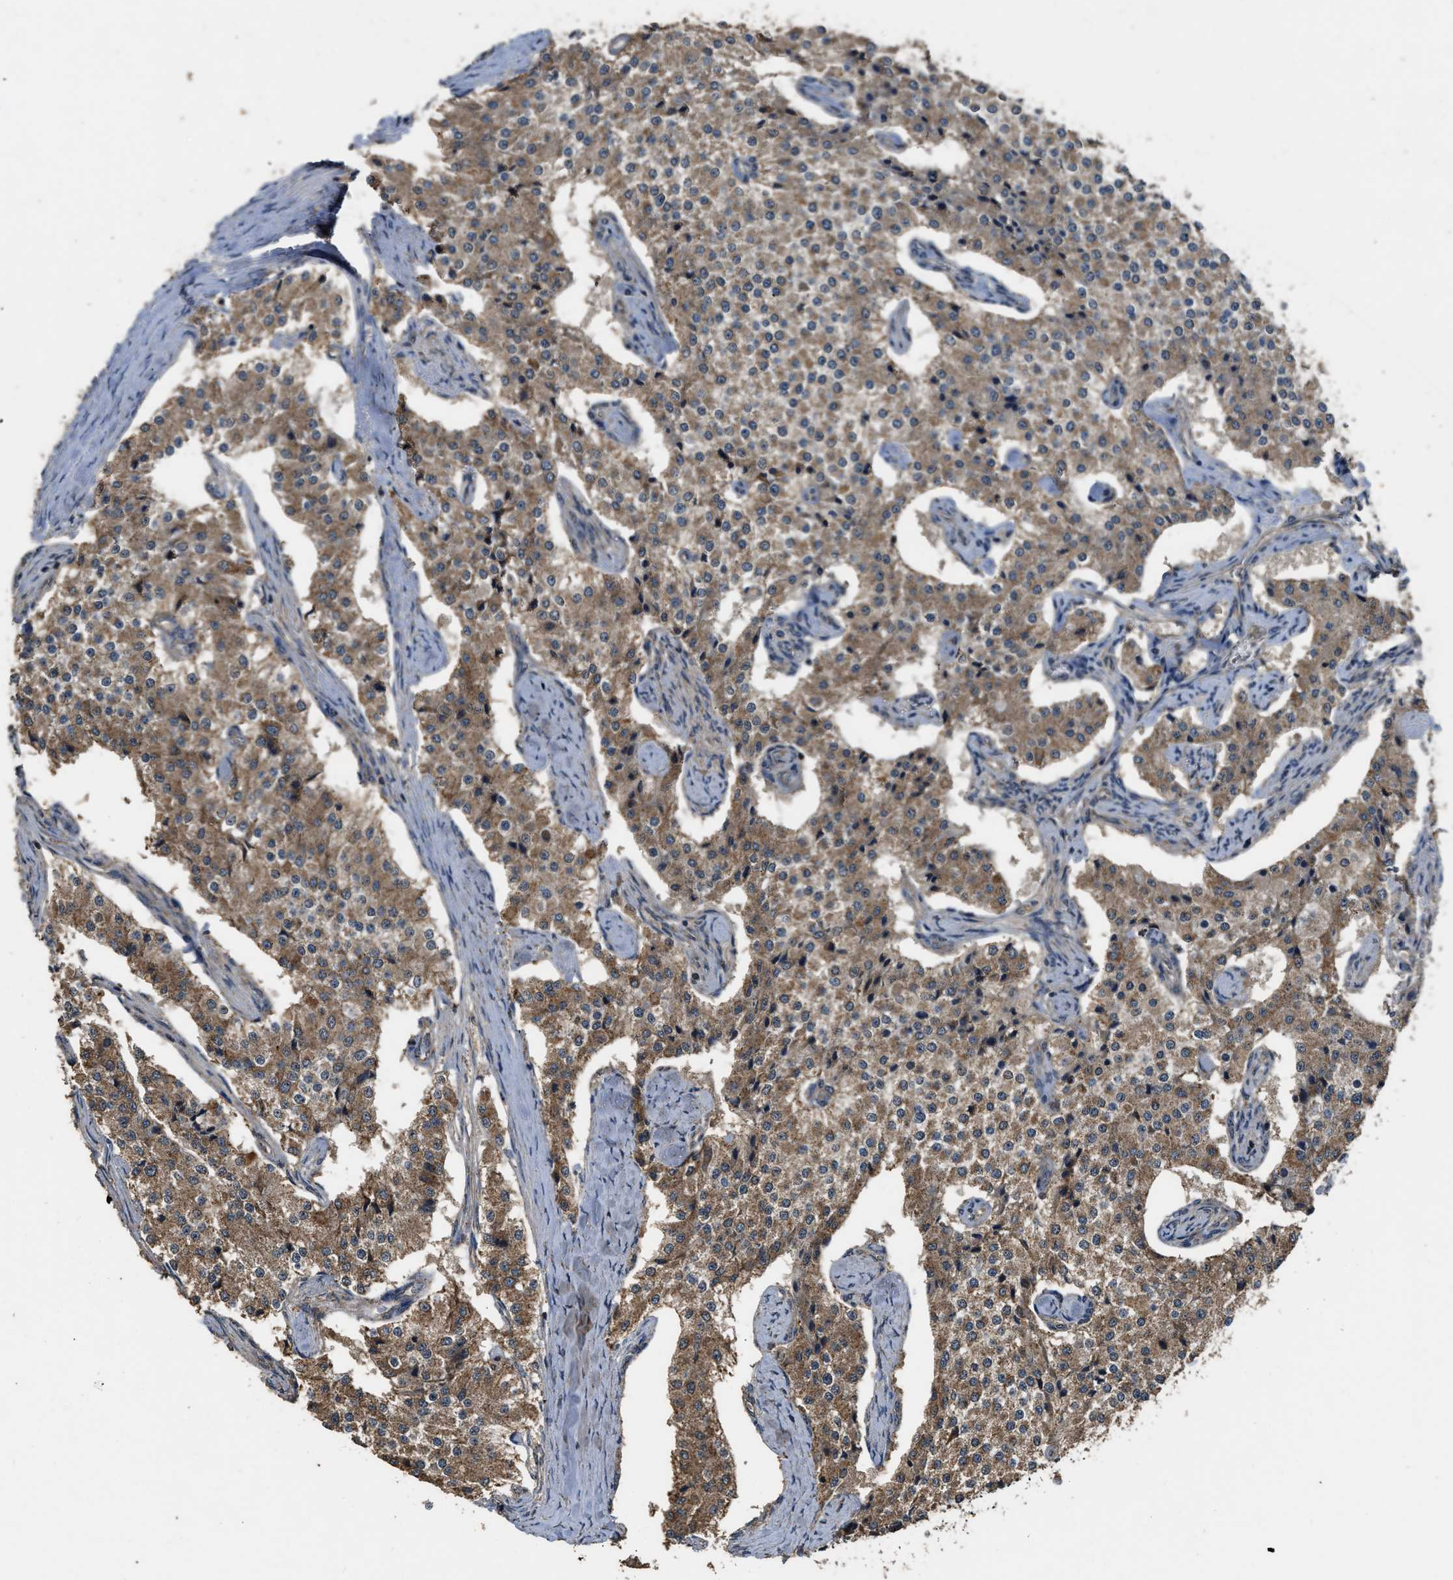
{"staining": {"intensity": "moderate", "quantity": ">75%", "location": "cytoplasmic/membranous"}, "tissue": "carcinoid", "cell_type": "Tumor cells", "image_type": "cancer", "snomed": [{"axis": "morphology", "description": "Carcinoid, malignant, NOS"}, {"axis": "topography", "description": "Colon"}], "caption": "A brown stain labels moderate cytoplasmic/membranous staining of a protein in malignant carcinoid tumor cells. Nuclei are stained in blue.", "gene": "DENND6B", "patient": {"sex": "female", "age": 52}}